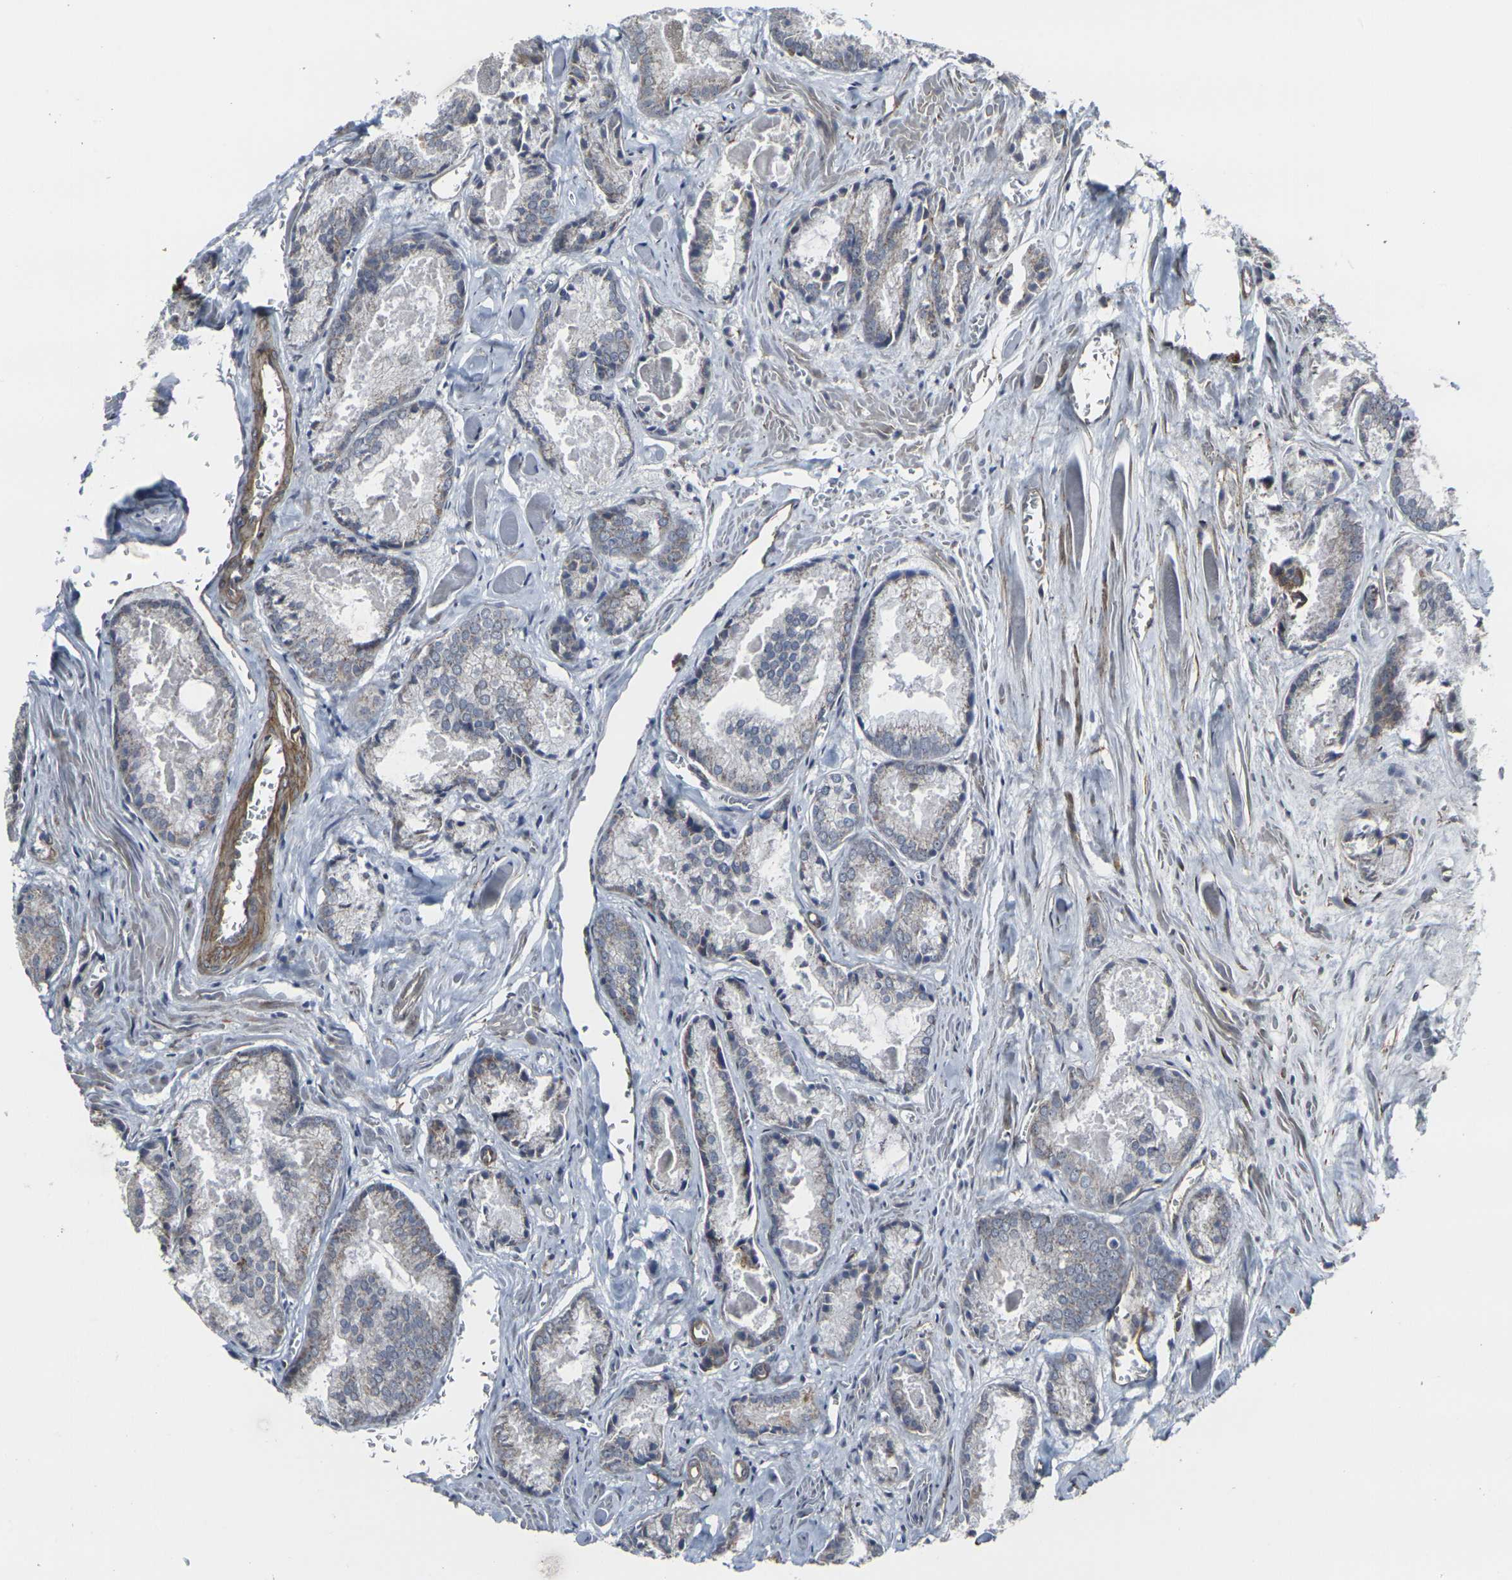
{"staining": {"intensity": "moderate", "quantity": "<25%", "location": "cytoplasmic/membranous"}, "tissue": "prostate cancer", "cell_type": "Tumor cells", "image_type": "cancer", "snomed": [{"axis": "morphology", "description": "Adenocarcinoma, Low grade"}, {"axis": "topography", "description": "Prostate"}], "caption": "The photomicrograph displays a brown stain indicating the presence of a protein in the cytoplasmic/membranous of tumor cells in prostate cancer. (brown staining indicates protein expression, while blue staining denotes nuclei).", "gene": "MYOF", "patient": {"sex": "male", "age": 64}}